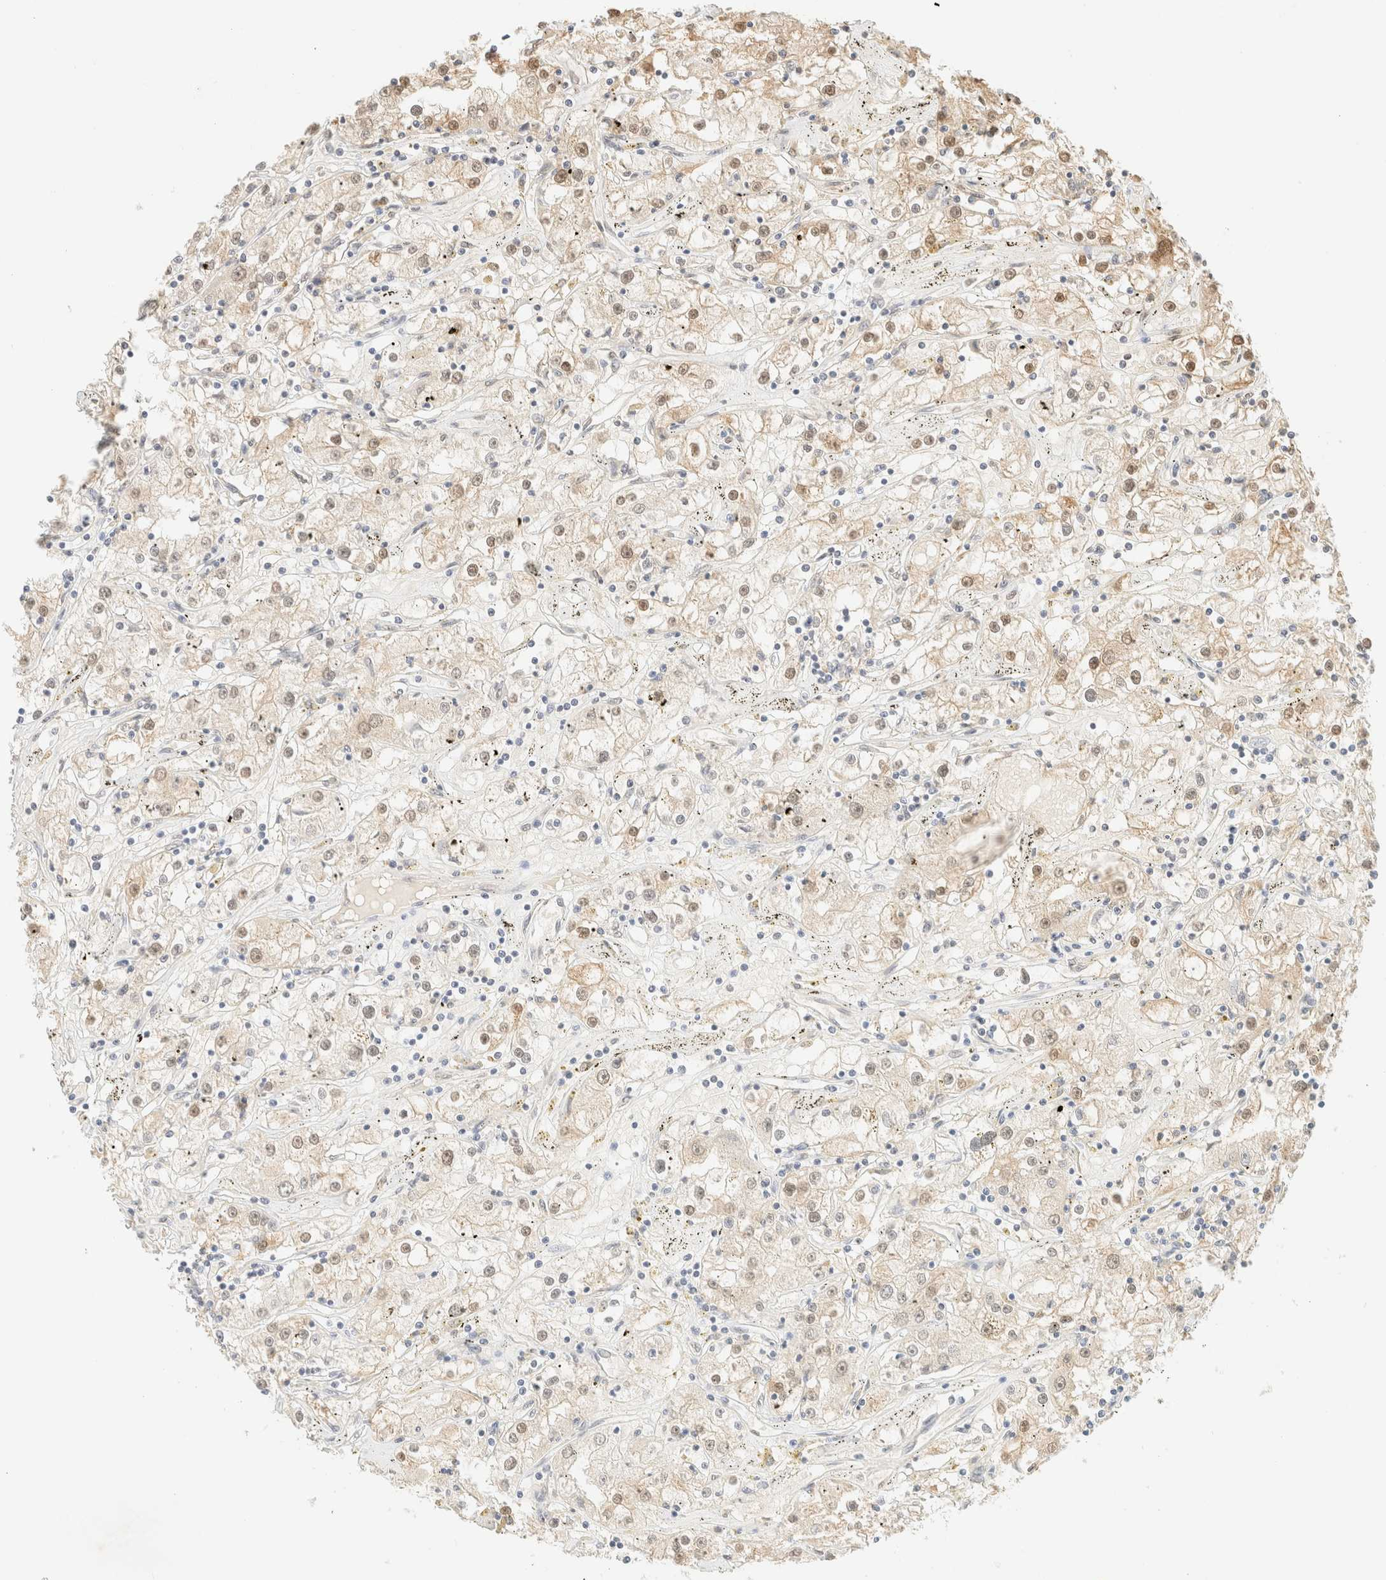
{"staining": {"intensity": "weak", "quantity": "25%-75%", "location": "nuclear"}, "tissue": "renal cancer", "cell_type": "Tumor cells", "image_type": "cancer", "snomed": [{"axis": "morphology", "description": "Adenocarcinoma, NOS"}, {"axis": "topography", "description": "Kidney"}], "caption": "A micrograph showing weak nuclear positivity in about 25%-75% of tumor cells in renal cancer (adenocarcinoma), as visualized by brown immunohistochemical staining.", "gene": "S100A13", "patient": {"sex": "male", "age": 56}}